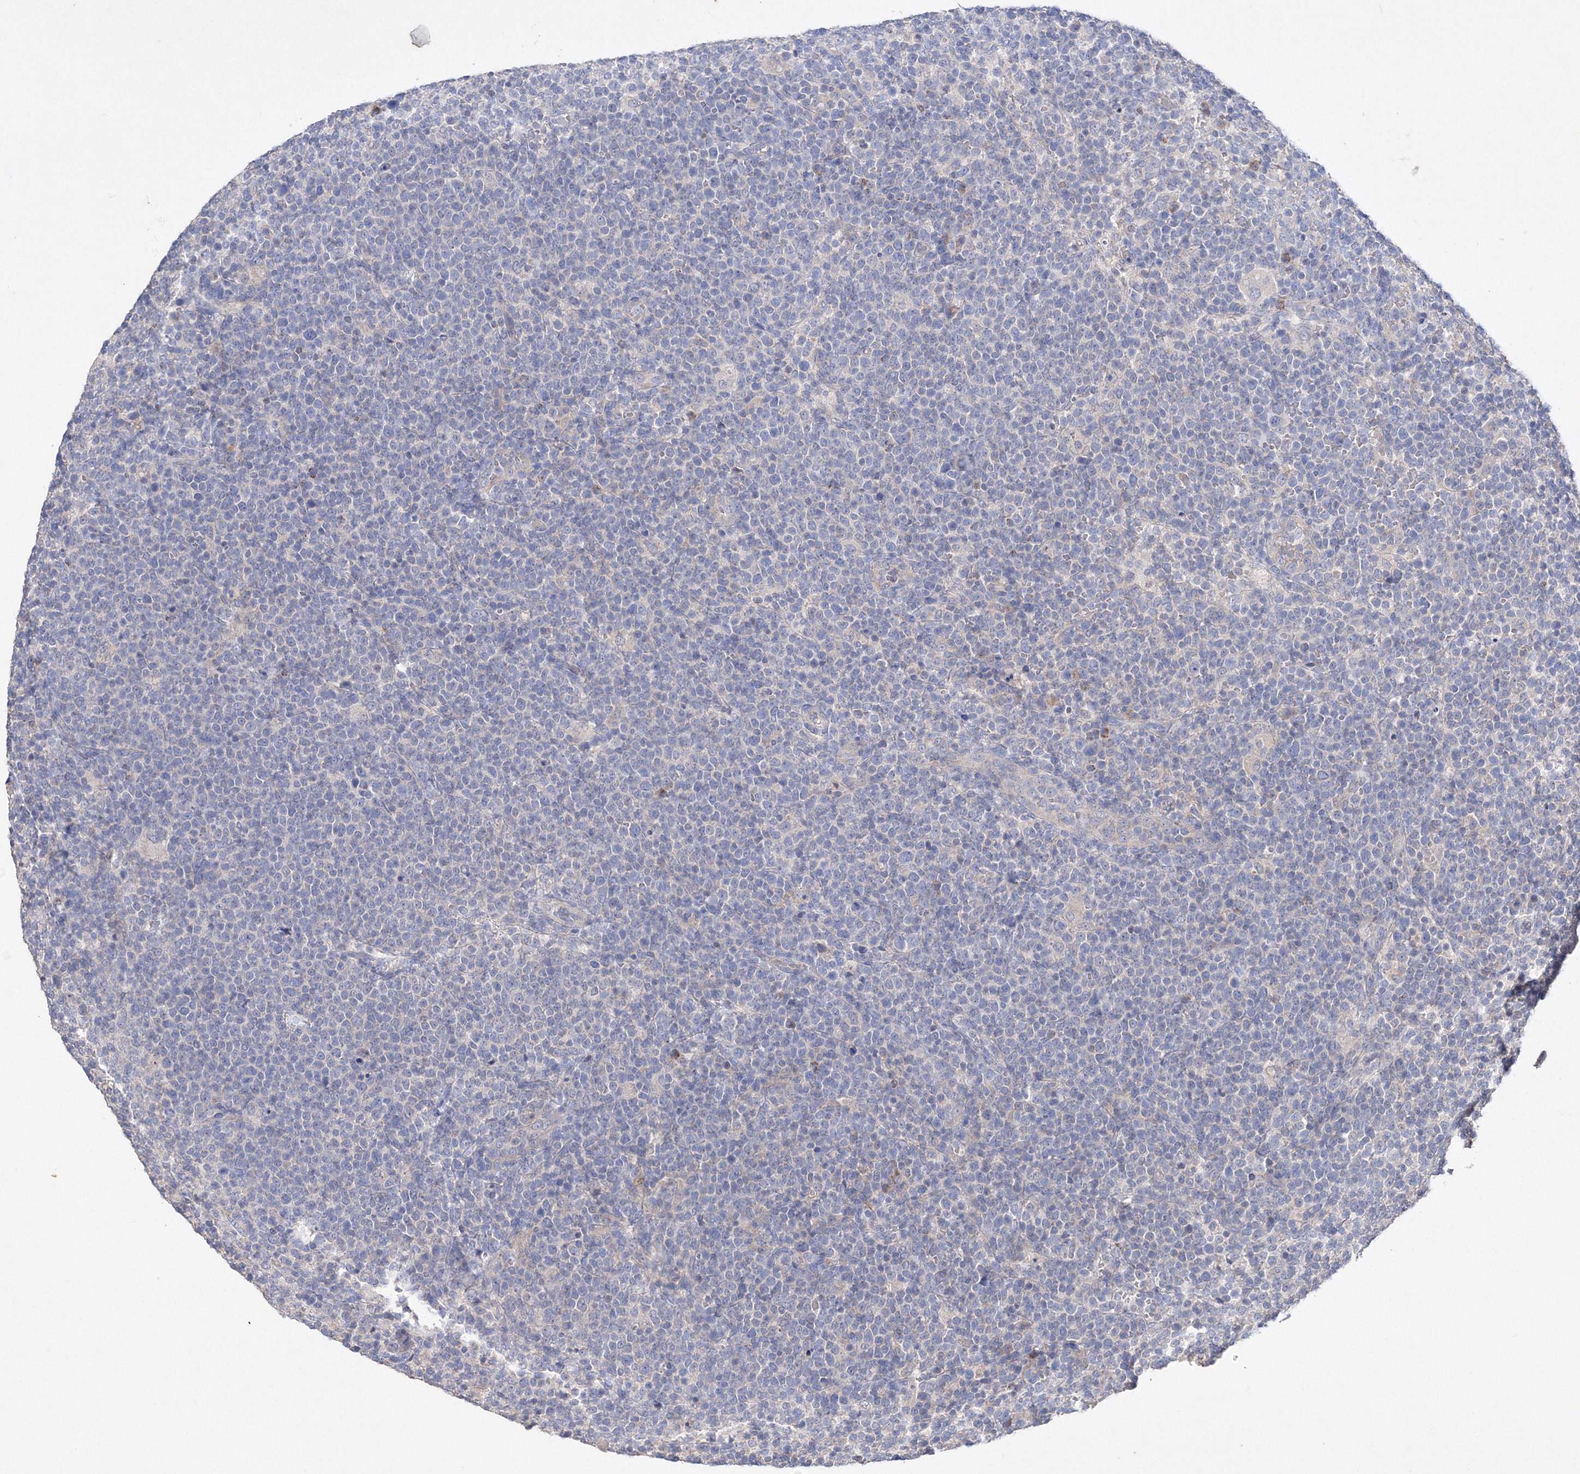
{"staining": {"intensity": "negative", "quantity": "none", "location": "none"}, "tissue": "lymphoma", "cell_type": "Tumor cells", "image_type": "cancer", "snomed": [{"axis": "morphology", "description": "Malignant lymphoma, non-Hodgkin's type, High grade"}, {"axis": "topography", "description": "Lymph node"}], "caption": "DAB (3,3'-diaminobenzidine) immunohistochemical staining of high-grade malignant lymphoma, non-Hodgkin's type exhibits no significant expression in tumor cells.", "gene": "GLS", "patient": {"sex": "male", "age": 61}}